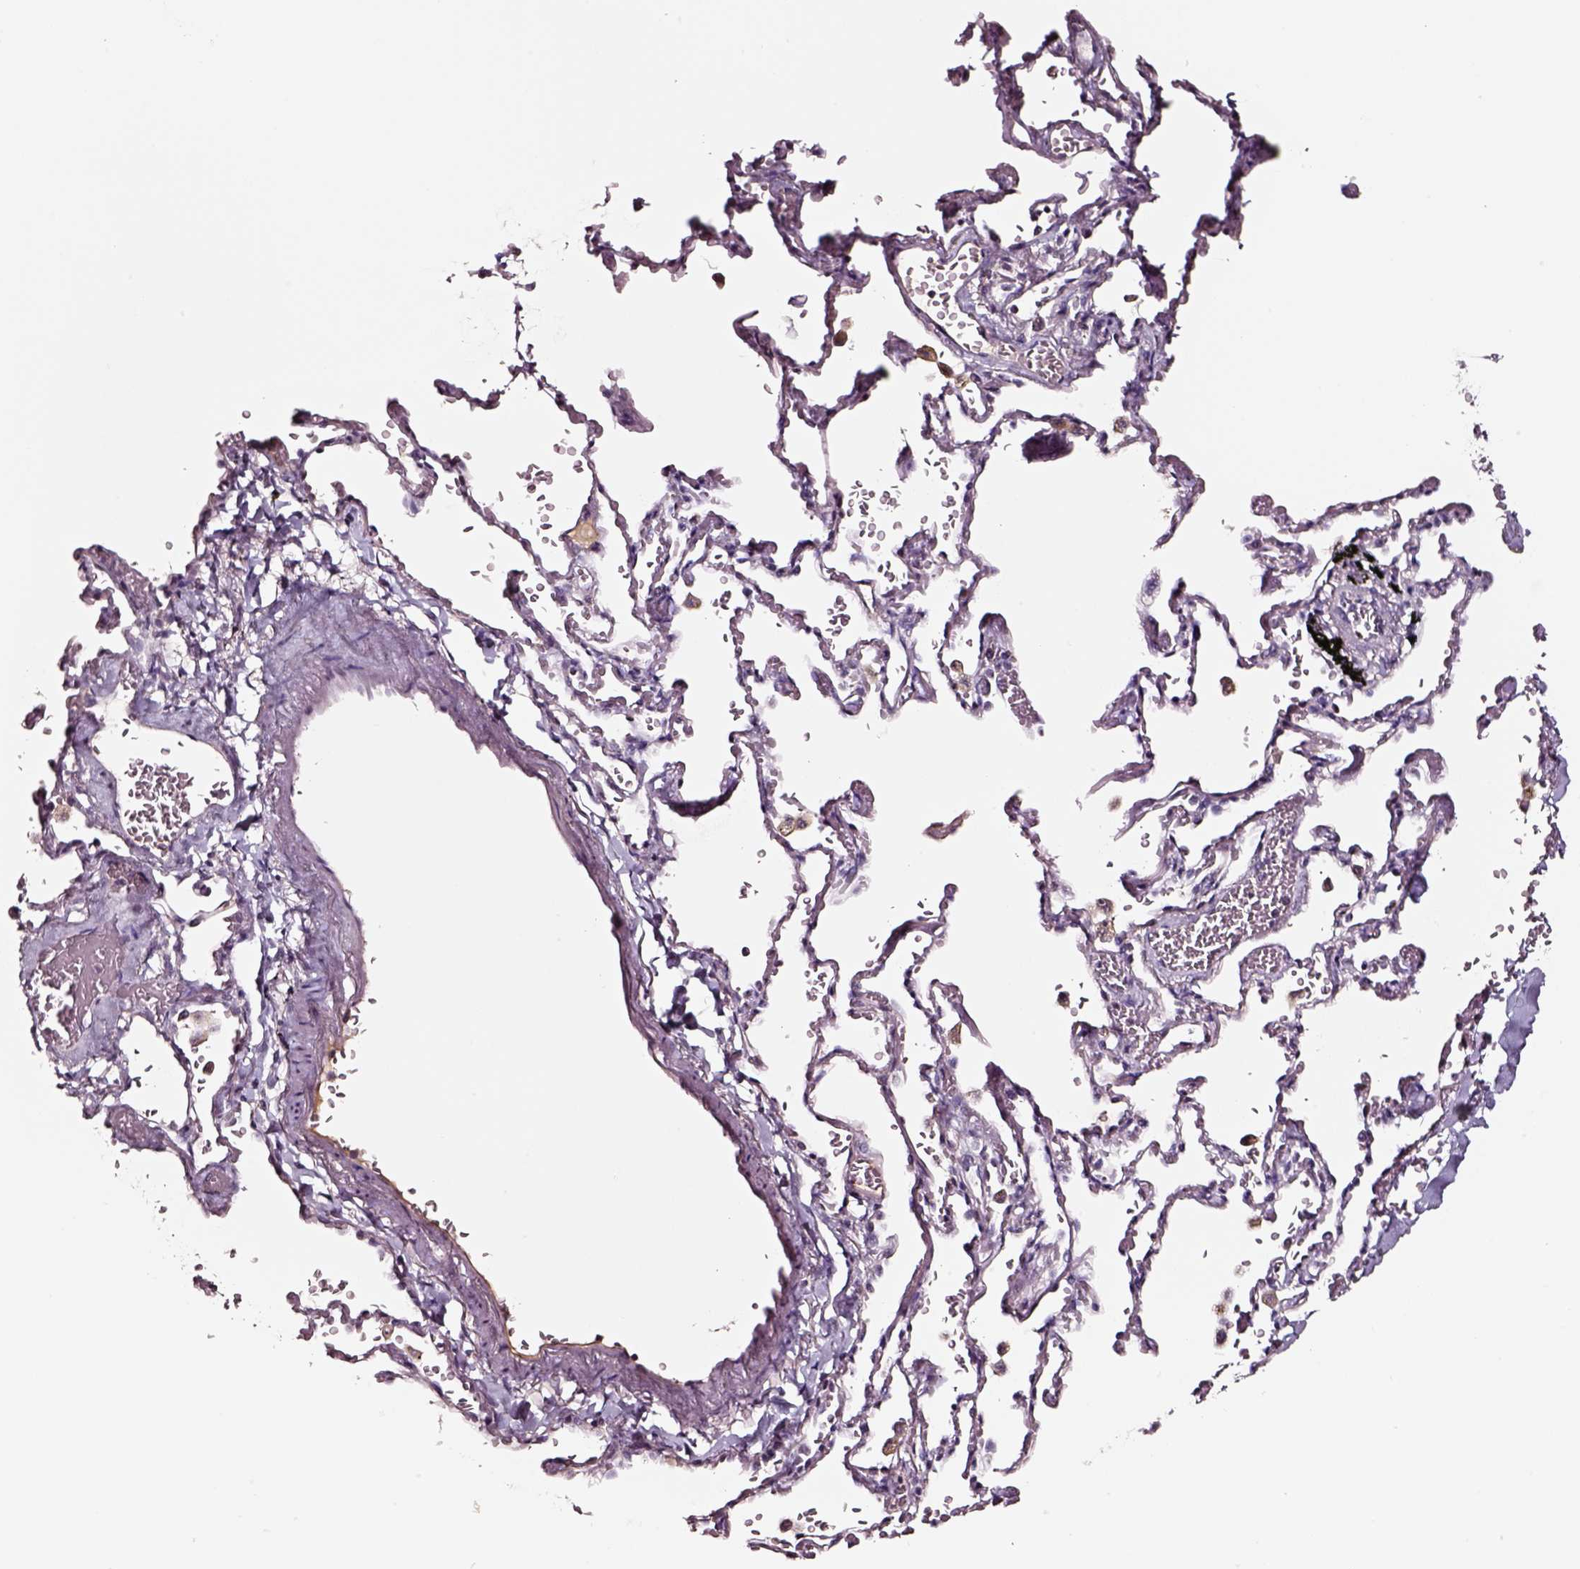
{"staining": {"intensity": "negative", "quantity": "none", "location": "none"}, "tissue": "adipose tissue", "cell_type": "Adipocytes", "image_type": "normal", "snomed": [{"axis": "morphology", "description": "Normal tissue, NOS"}, {"axis": "topography", "description": "Cartilage tissue"}, {"axis": "topography", "description": "Bronchus"}, {"axis": "topography", "description": "Peripheral nerve tissue"}], "caption": "An image of adipose tissue stained for a protein reveals no brown staining in adipocytes. (DAB (3,3'-diaminobenzidine) immunohistochemistry, high magnification).", "gene": "SMIM17", "patient": {"sex": "male", "age": 67}}